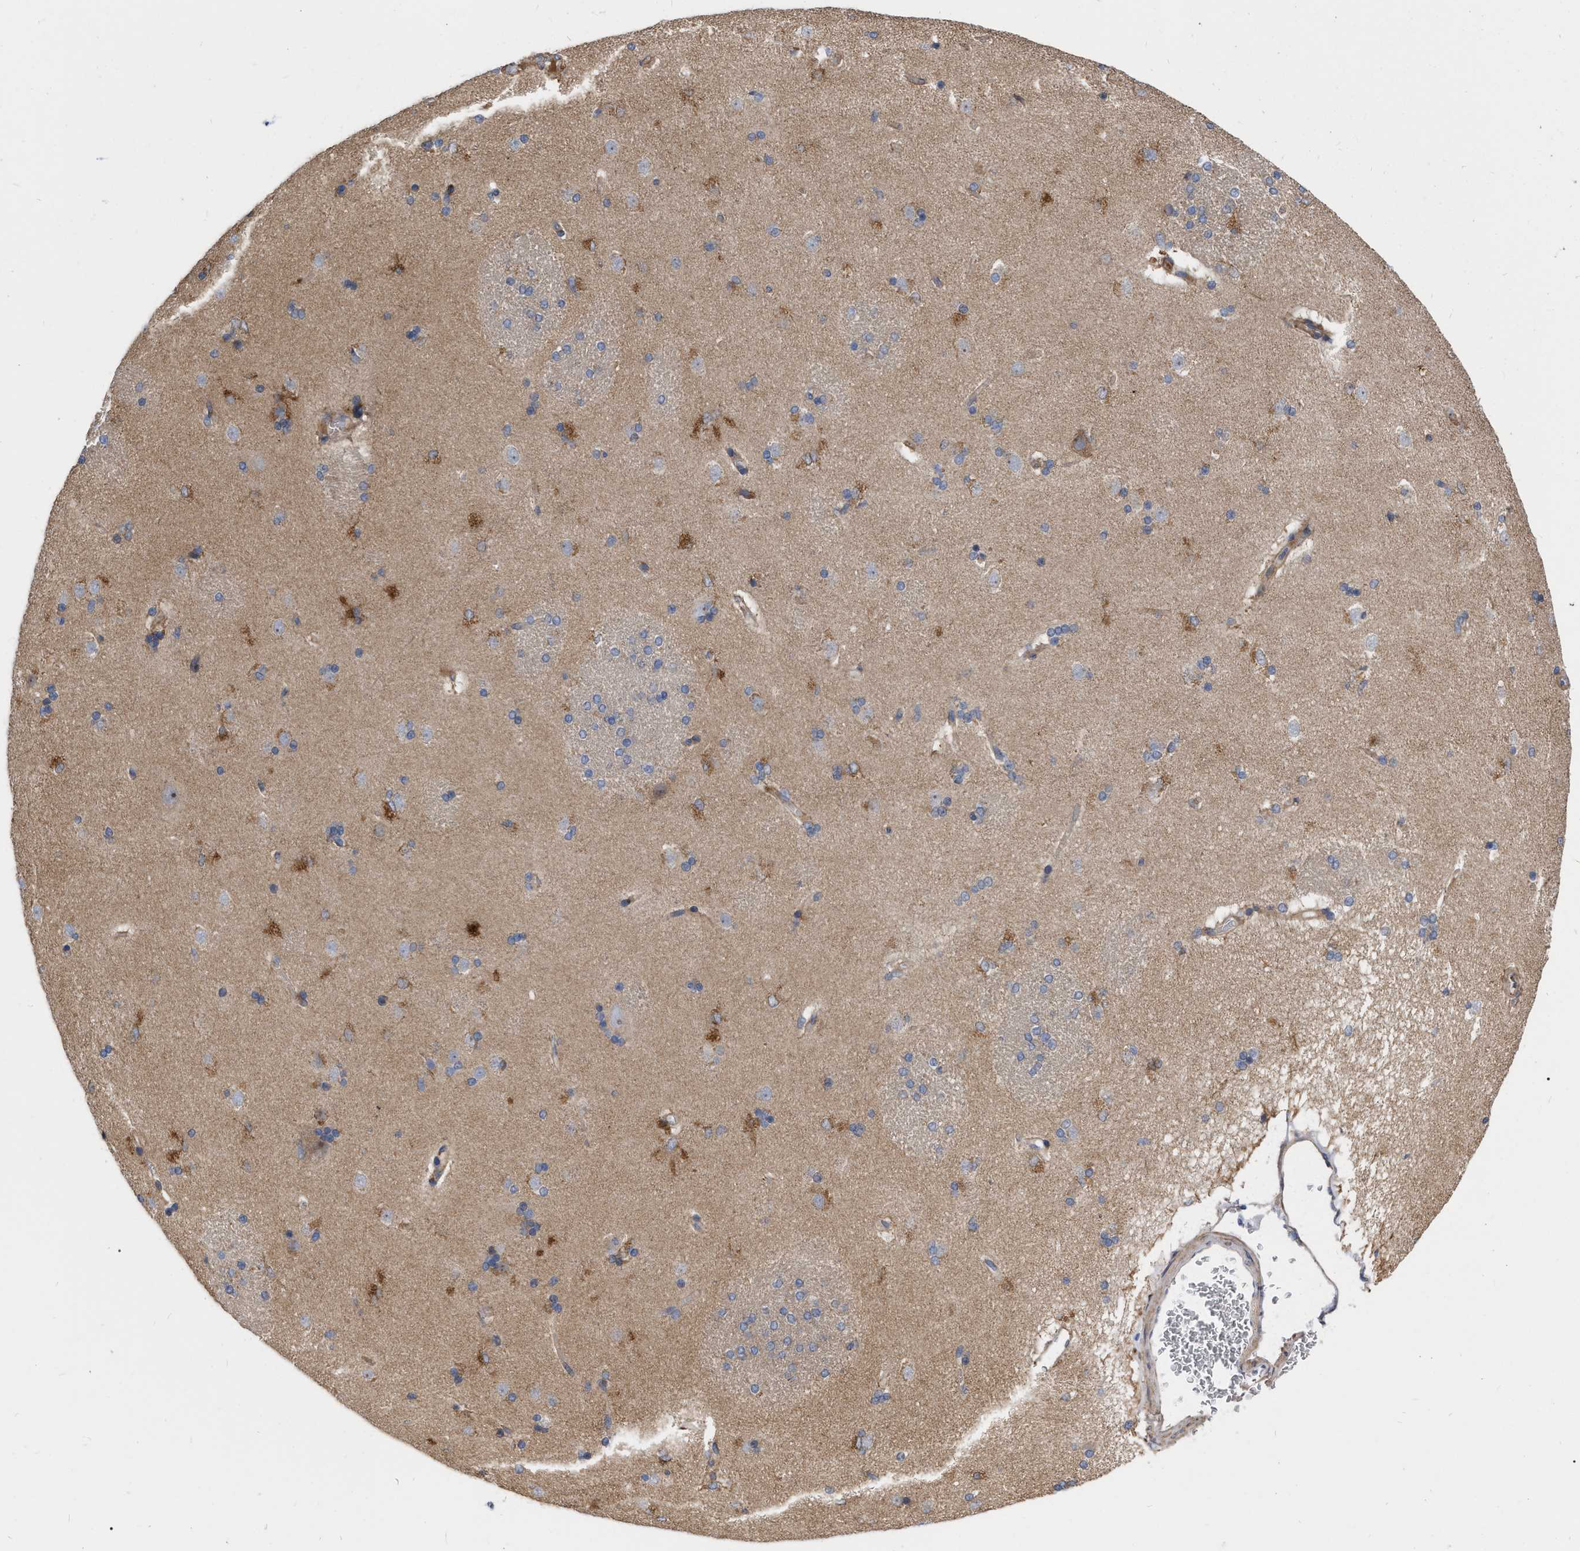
{"staining": {"intensity": "weak", "quantity": "<25%", "location": "cytoplasmic/membranous"}, "tissue": "caudate", "cell_type": "Glial cells", "image_type": "normal", "snomed": [{"axis": "morphology", "description": "Normal tissue, NOS"}, {"axis": "topography", "description": "Lateral ventricle wall"}], "caption": "DAB (3,3'-diaminobenzidine) immunohistochemical staining of normal human caudate demonstrates no significant staining in glial cells. (DAB immunohistochemistry, high magnification).", "gene": "MLST8", "patient": {"sex": "female", "age": 19}}